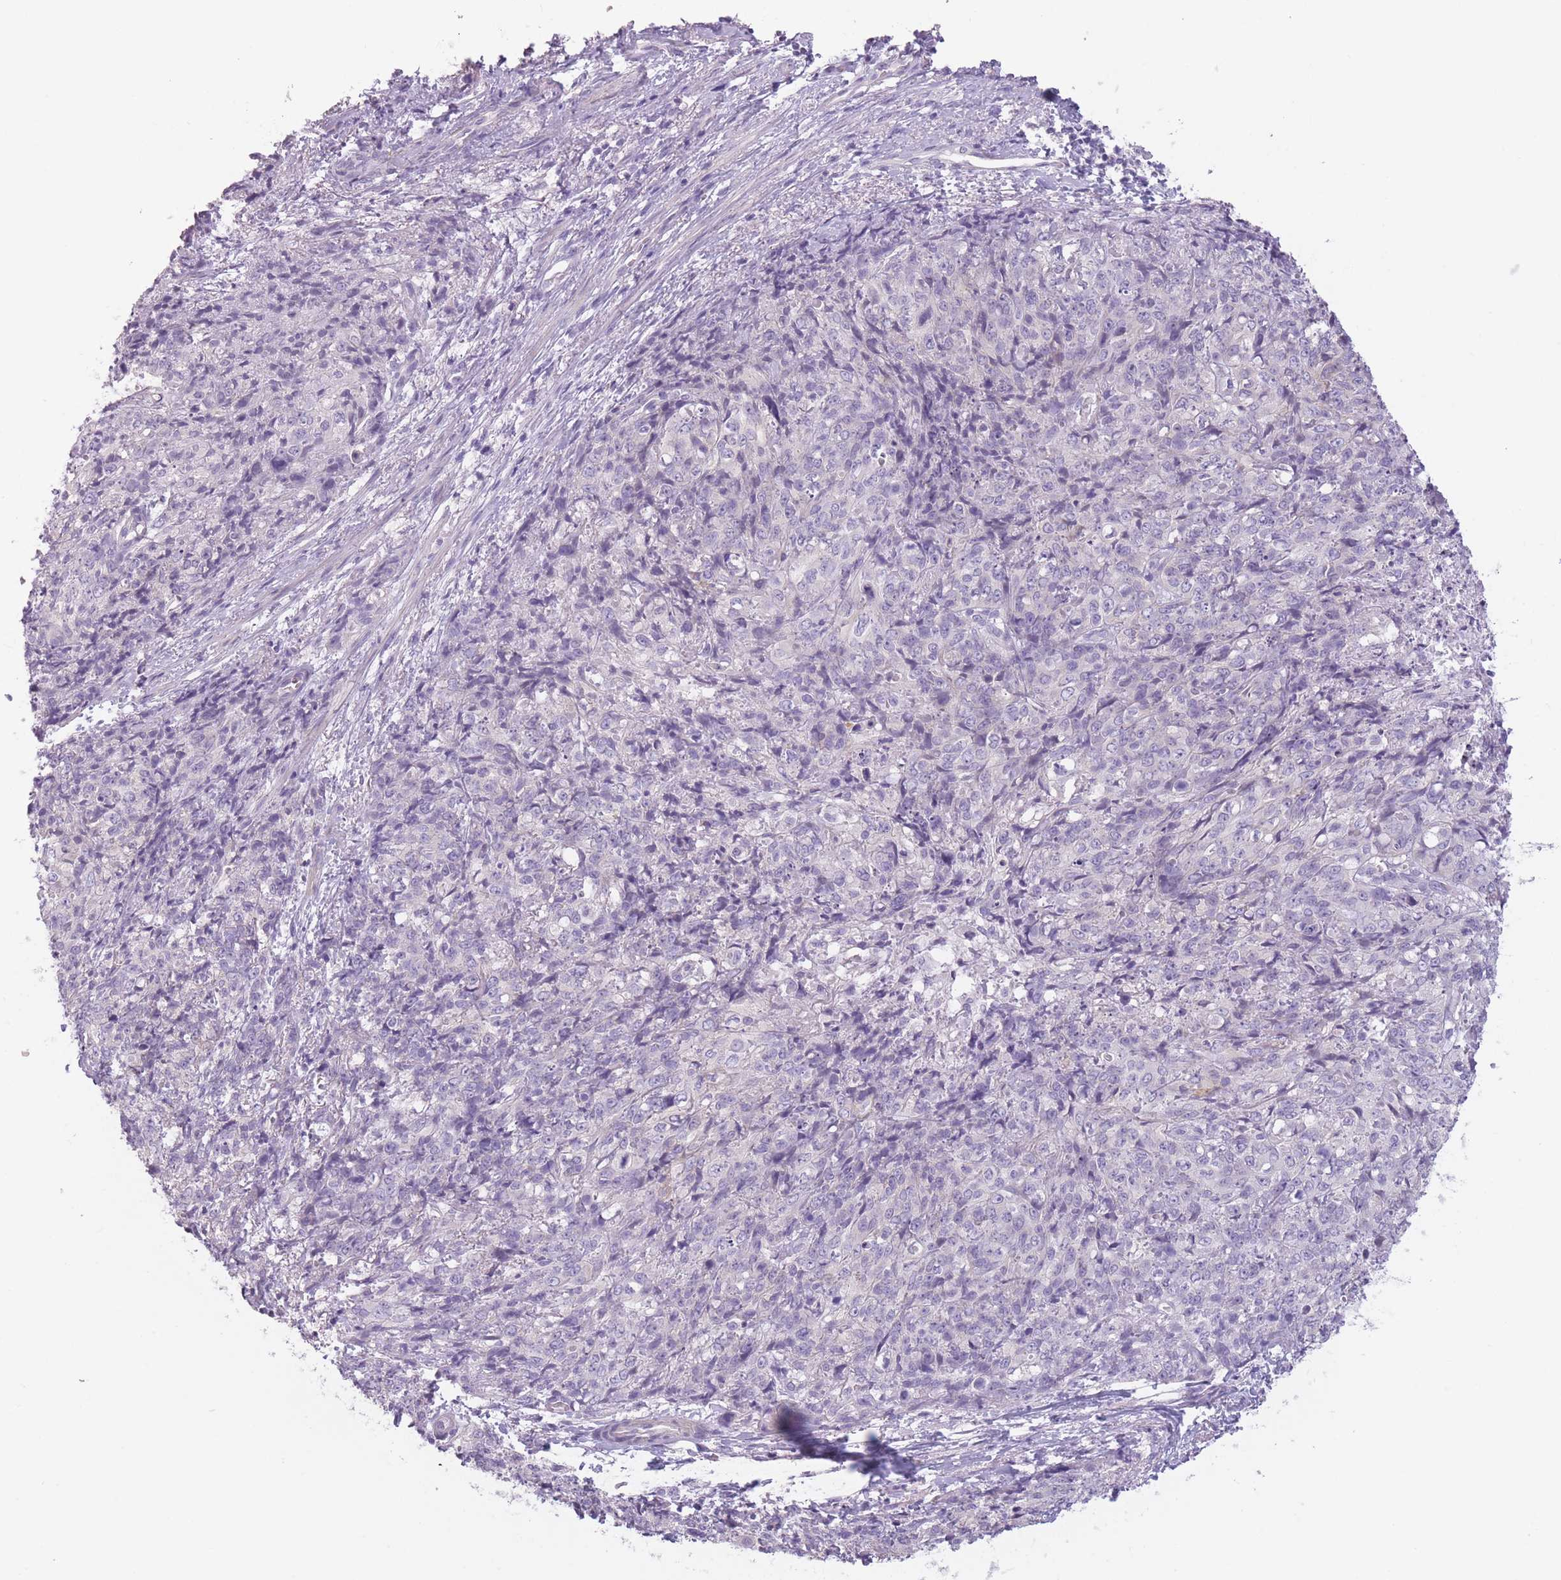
{"staining": {"intensity": "negative", "quantity": "none", "location": "none"}, "tissue": "skin cancer", "cell_type": "Tumor cells", "image_type": "cancer", "snomed": [{"axis": "morphology", "description": "Squamous cell carcinoma, NOS"}, {"axis": "topography", "description": "Skin"}, {"axis": "topography", "description": "Vulva"}], "caption": "Photomicrograph shows no protein positivity in tumor cells of skin cancer (squamous cell carcinoma) tissue.", "gene": "TMEM236", "patient": {"sex": "female", "age": 85}}